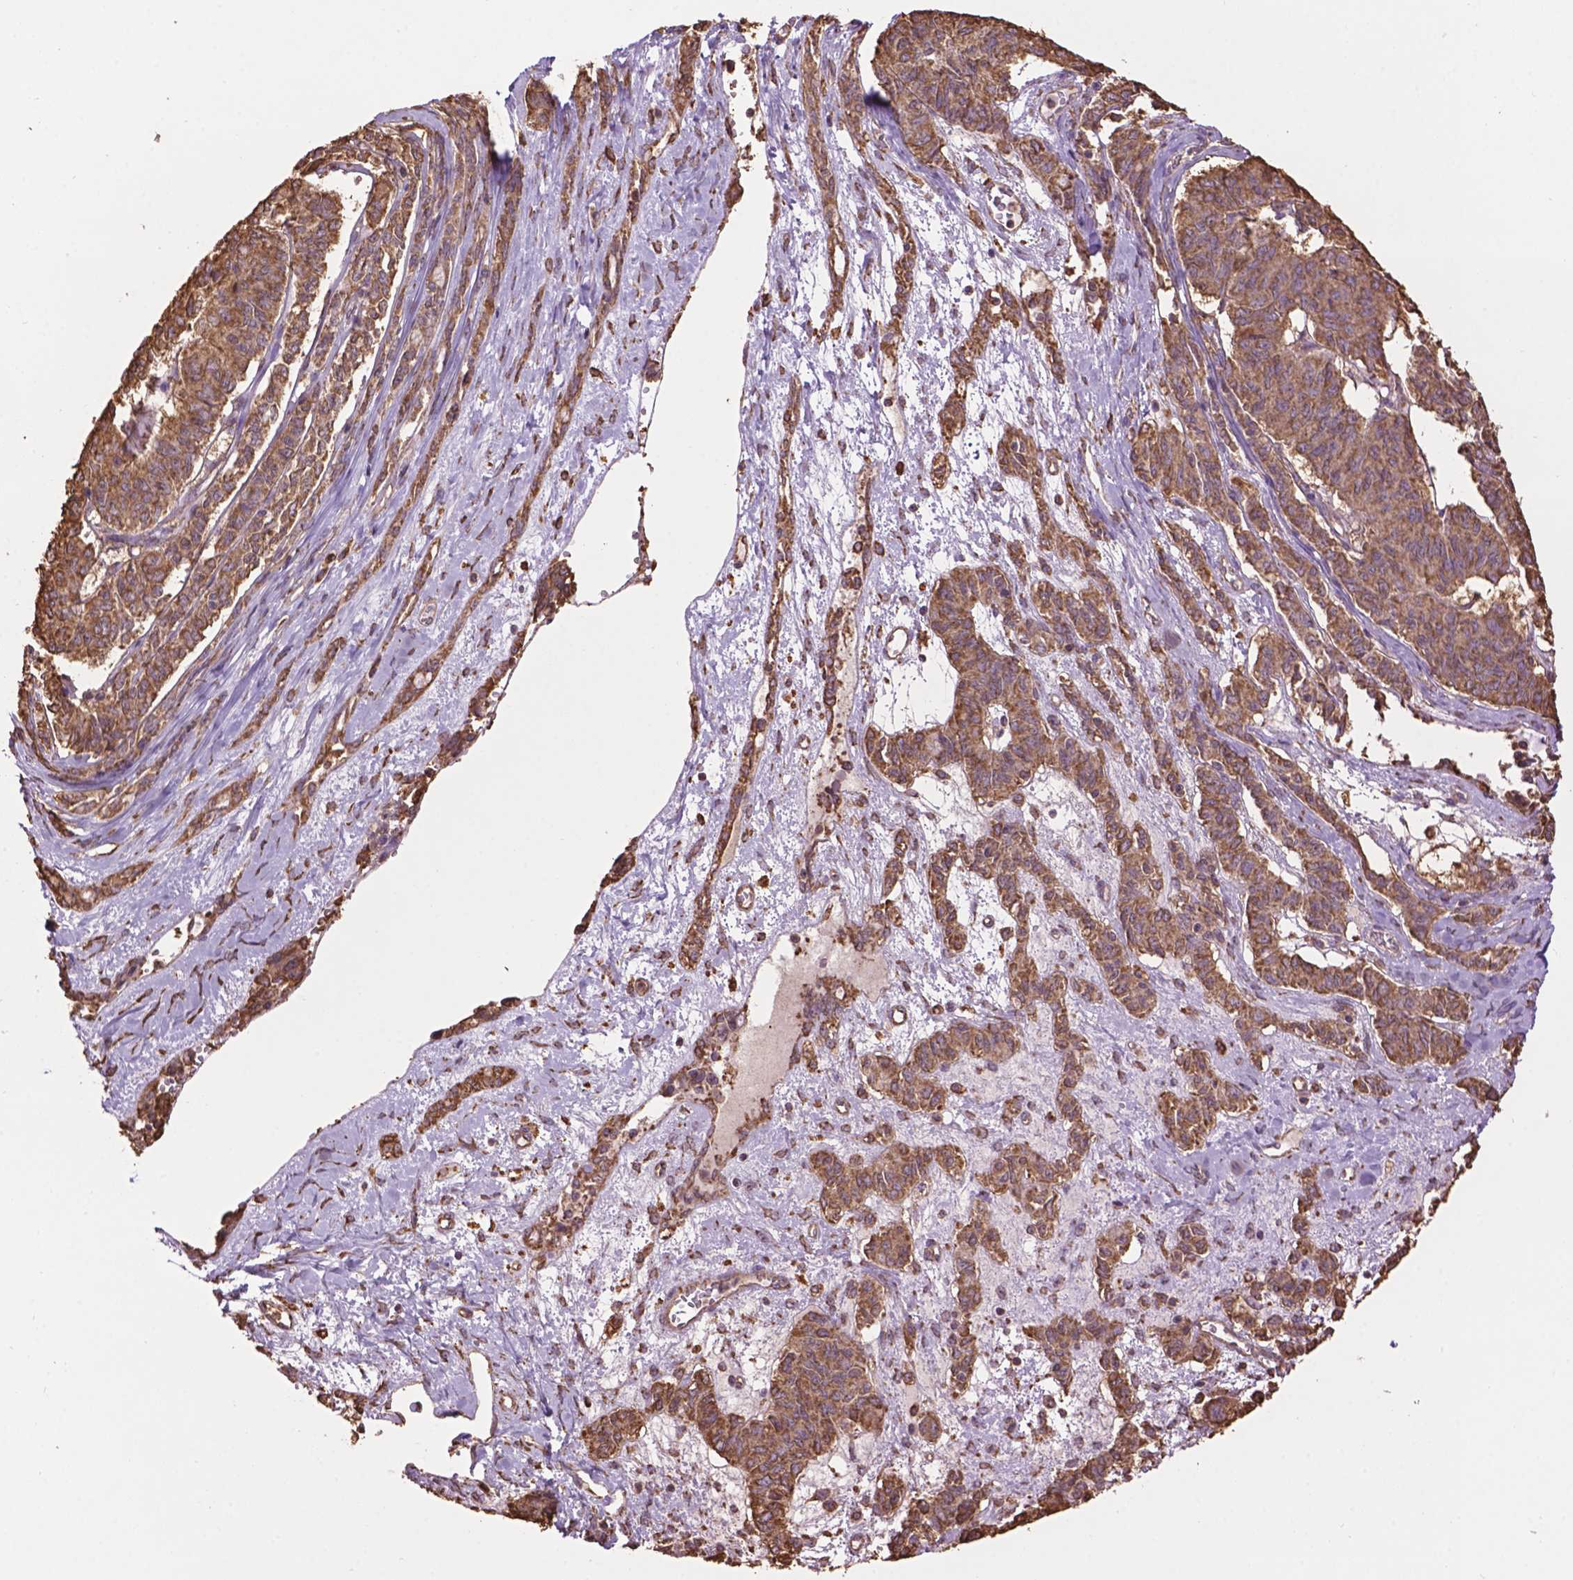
{"staining": {"intensity": "moderate", "quantity": ">75%", "location": "cytoplasmic/membranous"}, "tissue": "ovarian cancer", "cell_type": "Tumor cells", "image_type": "cancer", "snomed": [{"axis": "morphology", "description": "Carcinoma, endometroid"}, {"axis": "topography", "description": "Ovary"}], "caption": "Protein staining reveals moderate cytoplasmic/membranous expression in approximately >75% of tumor cells in ovarian cancer (endometroid carcinoma). (Brightfield microscopy of DAB IHC at high magnification).", "gene": "PPP2R5E", "patient": {"sex": "female", "age": 80}}